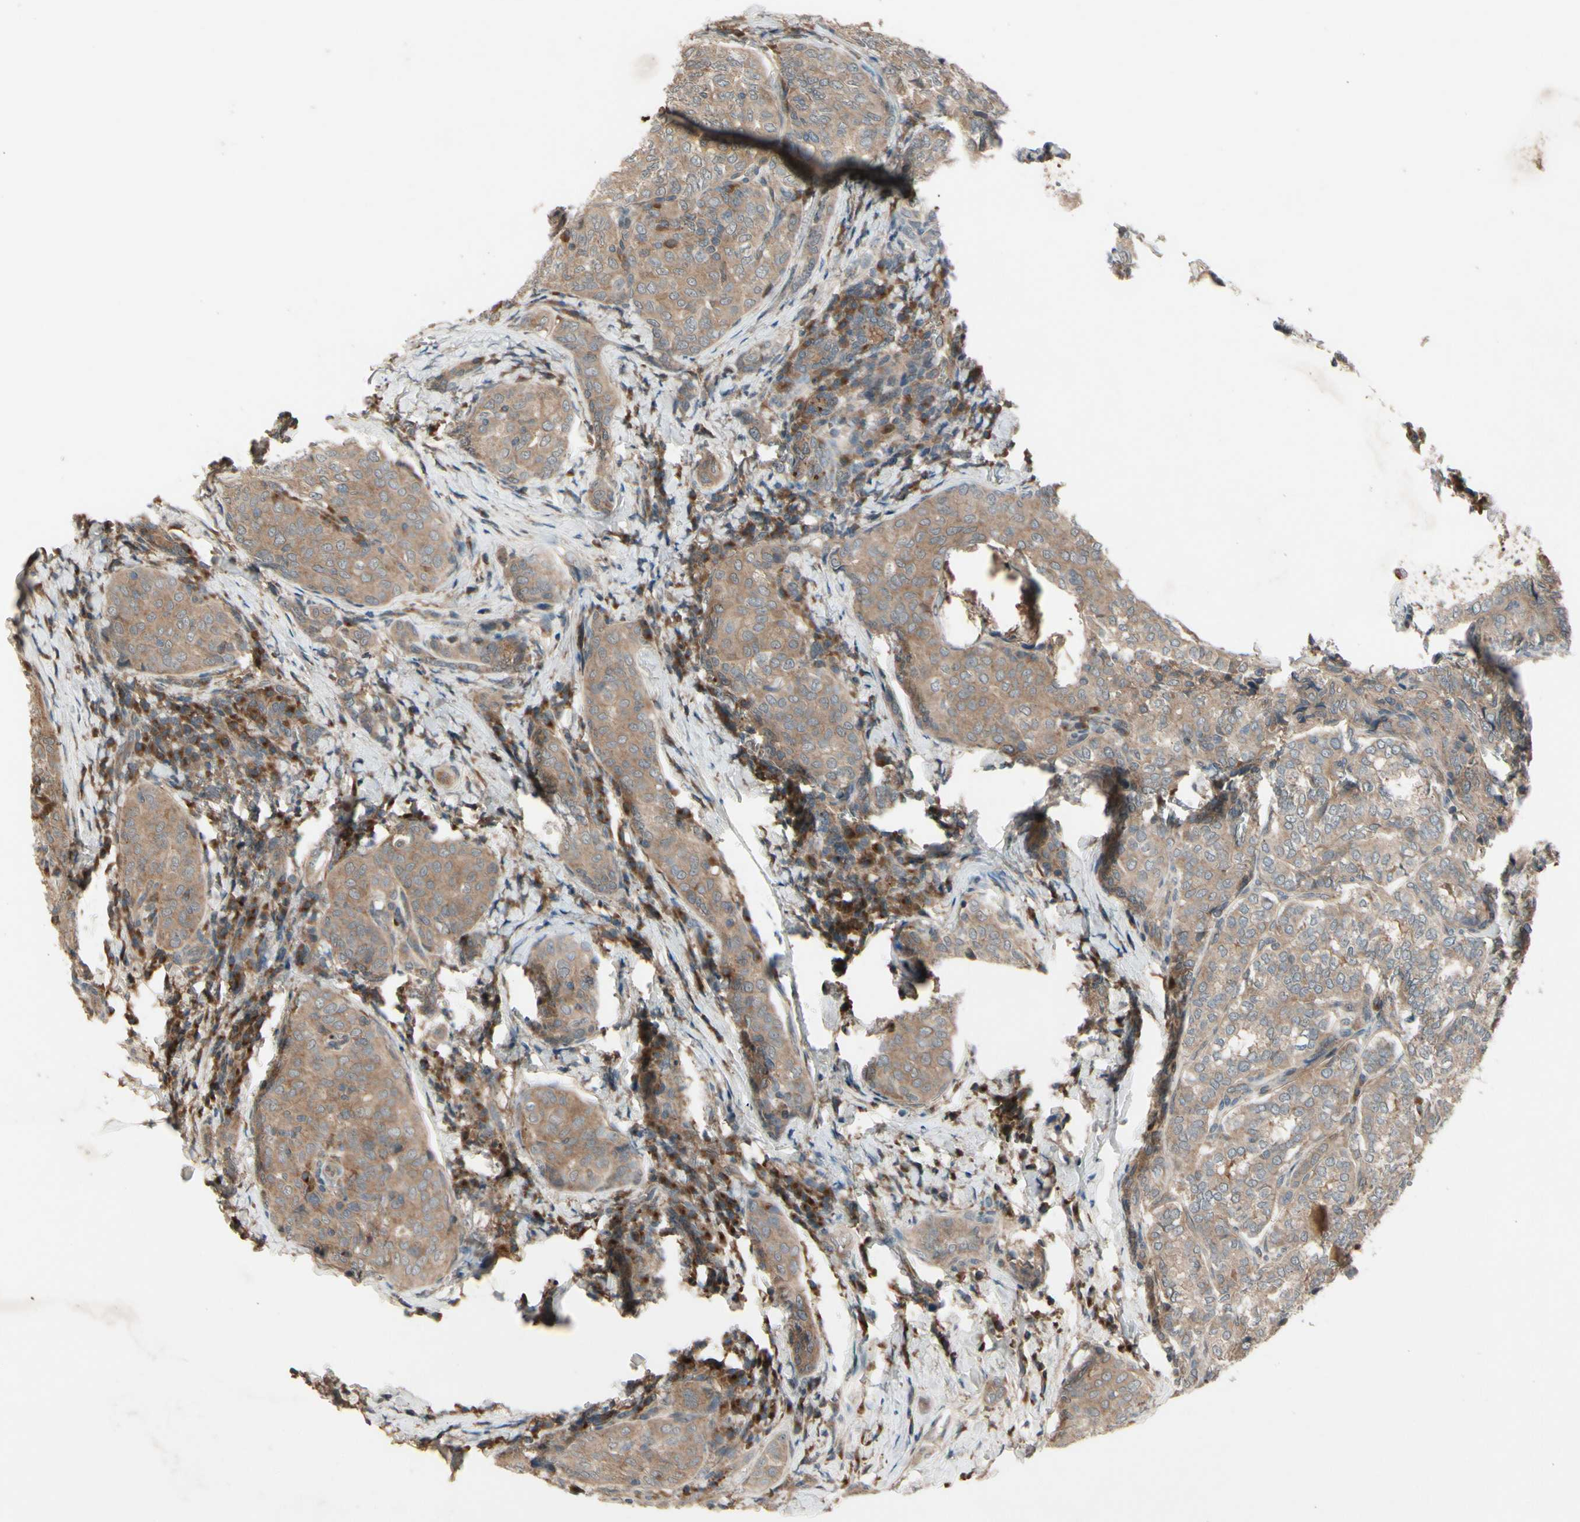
{"staining": {"intensity": "moderate", "quantity": ">75%", "location": "cytoplasmic/membranous"}, "tissue": "thyroid cancer", "cell_type": "Tumor cells", "image_type": "cancer", "snomed": [{"axis": "morphology", "description": "Normal tissue, NOS"}, {"axis": "morphology", "description": "Papillary adenocarcinoma, NOS"}, {"axis": "topography", "description": "Thyroid gland"}], "caption": "High-magnification brightfield microscopy of thyroid cancer (papillary adenocarcinoma) stained with DAB (brown) and counterstained with hematoxylin (blue). tumor cells exhibit moderate cytoplasmic/membranous staining is appreciated in approximately>75% of cells.", "gene": "NSF", "patient": {"sex": "female", "age": 30}}